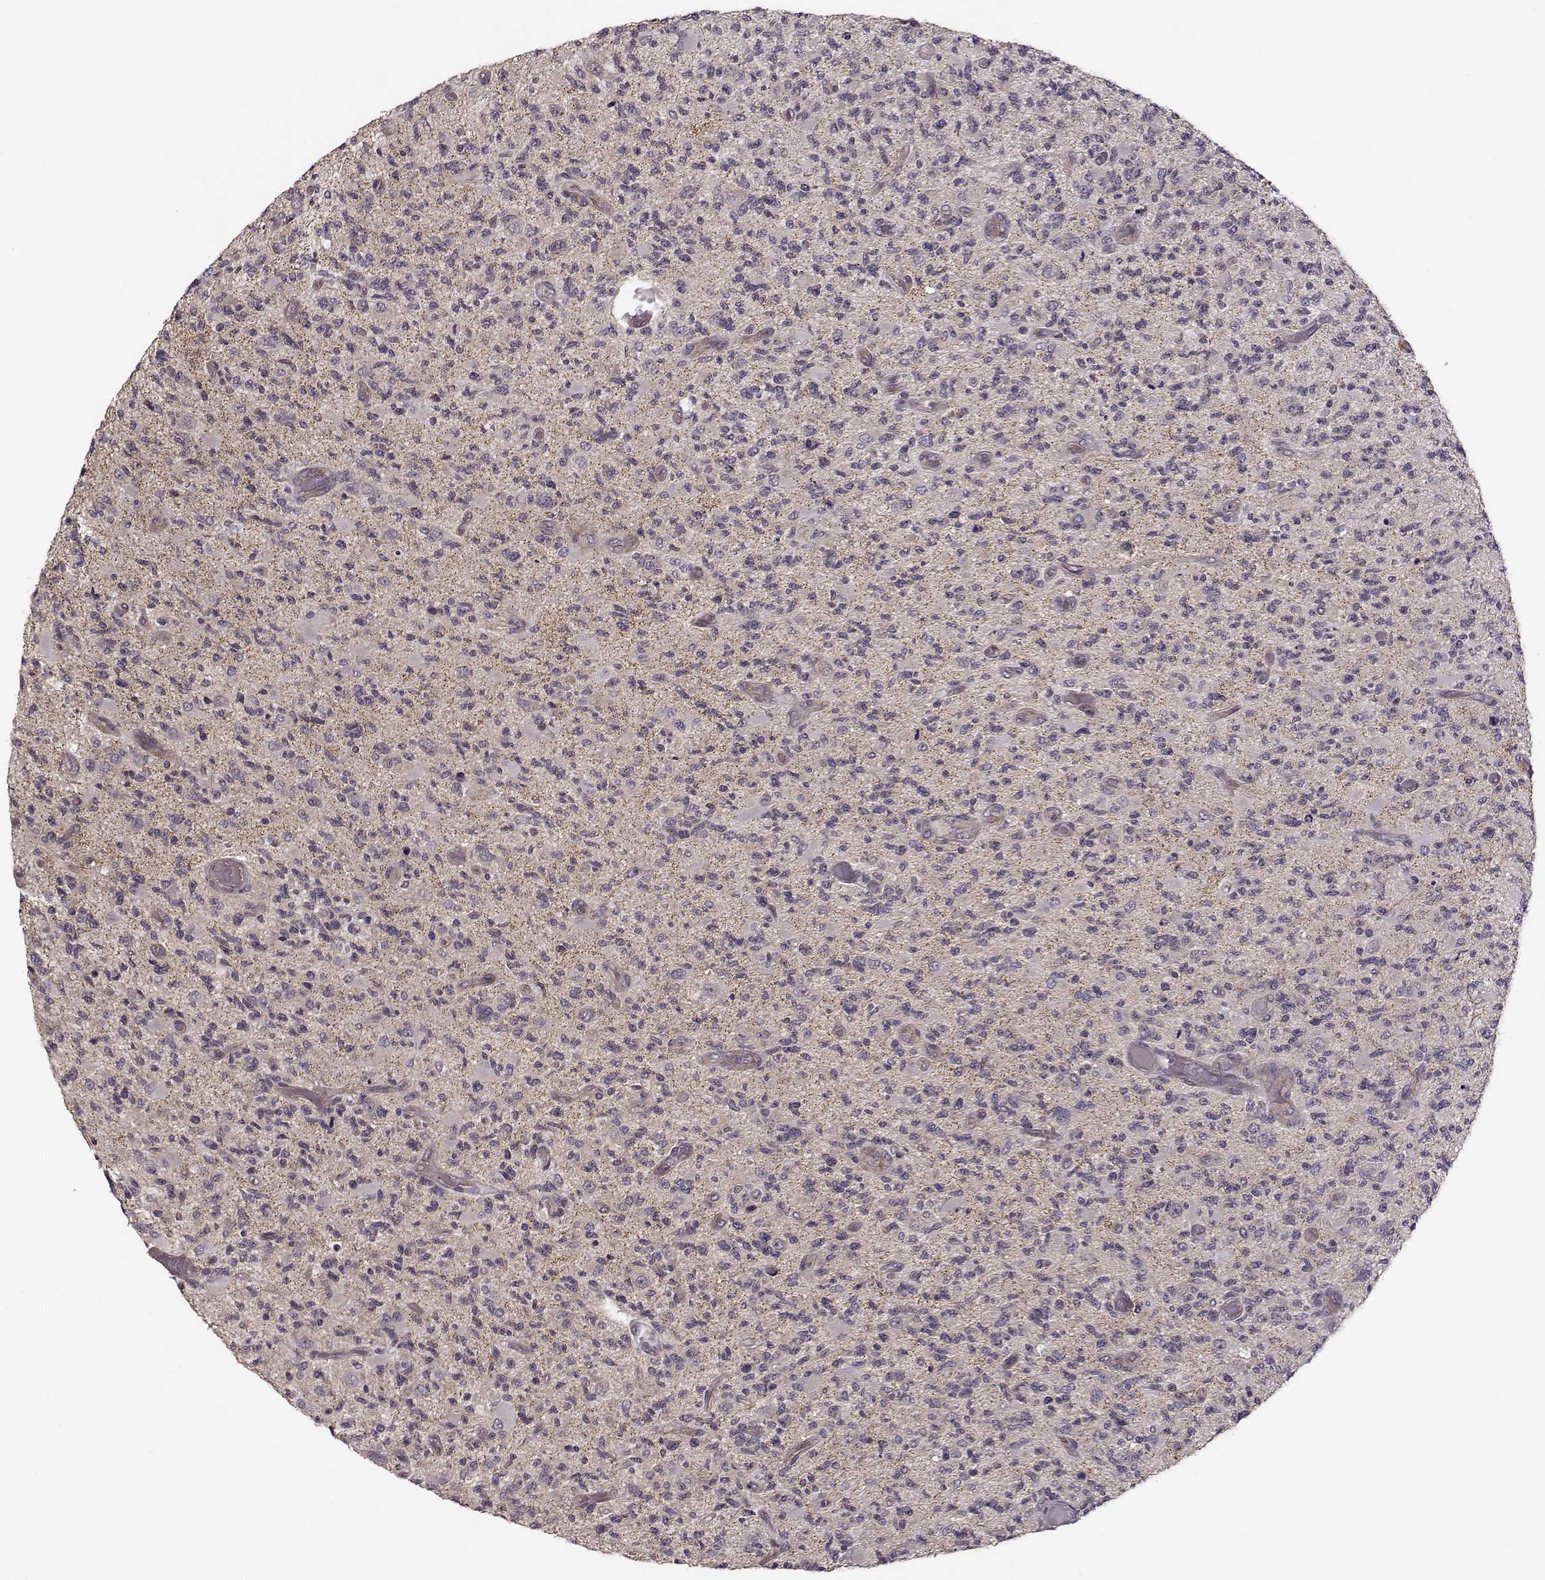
{"staining": {"intensity": "negative", "quantity": "none", "location": "none"}, "tissue": "glioma", "cell_type": "Tumor cells", "image_type": "cancer", "snomed": [{"axis": "morphology", "description": "Glioma, malignant, High grade"}, {"axis": "topography", "description": "Brain"}], "caption": "Histopathology image shows no significant protein expression in tumor cells of glioma. (Brightfield microscopy of DAB (3,3'-diaminobenzidine) IHC at high magnification).", "gene": "SLAIN2", "patient": {"sex": "female", "age": 63}}